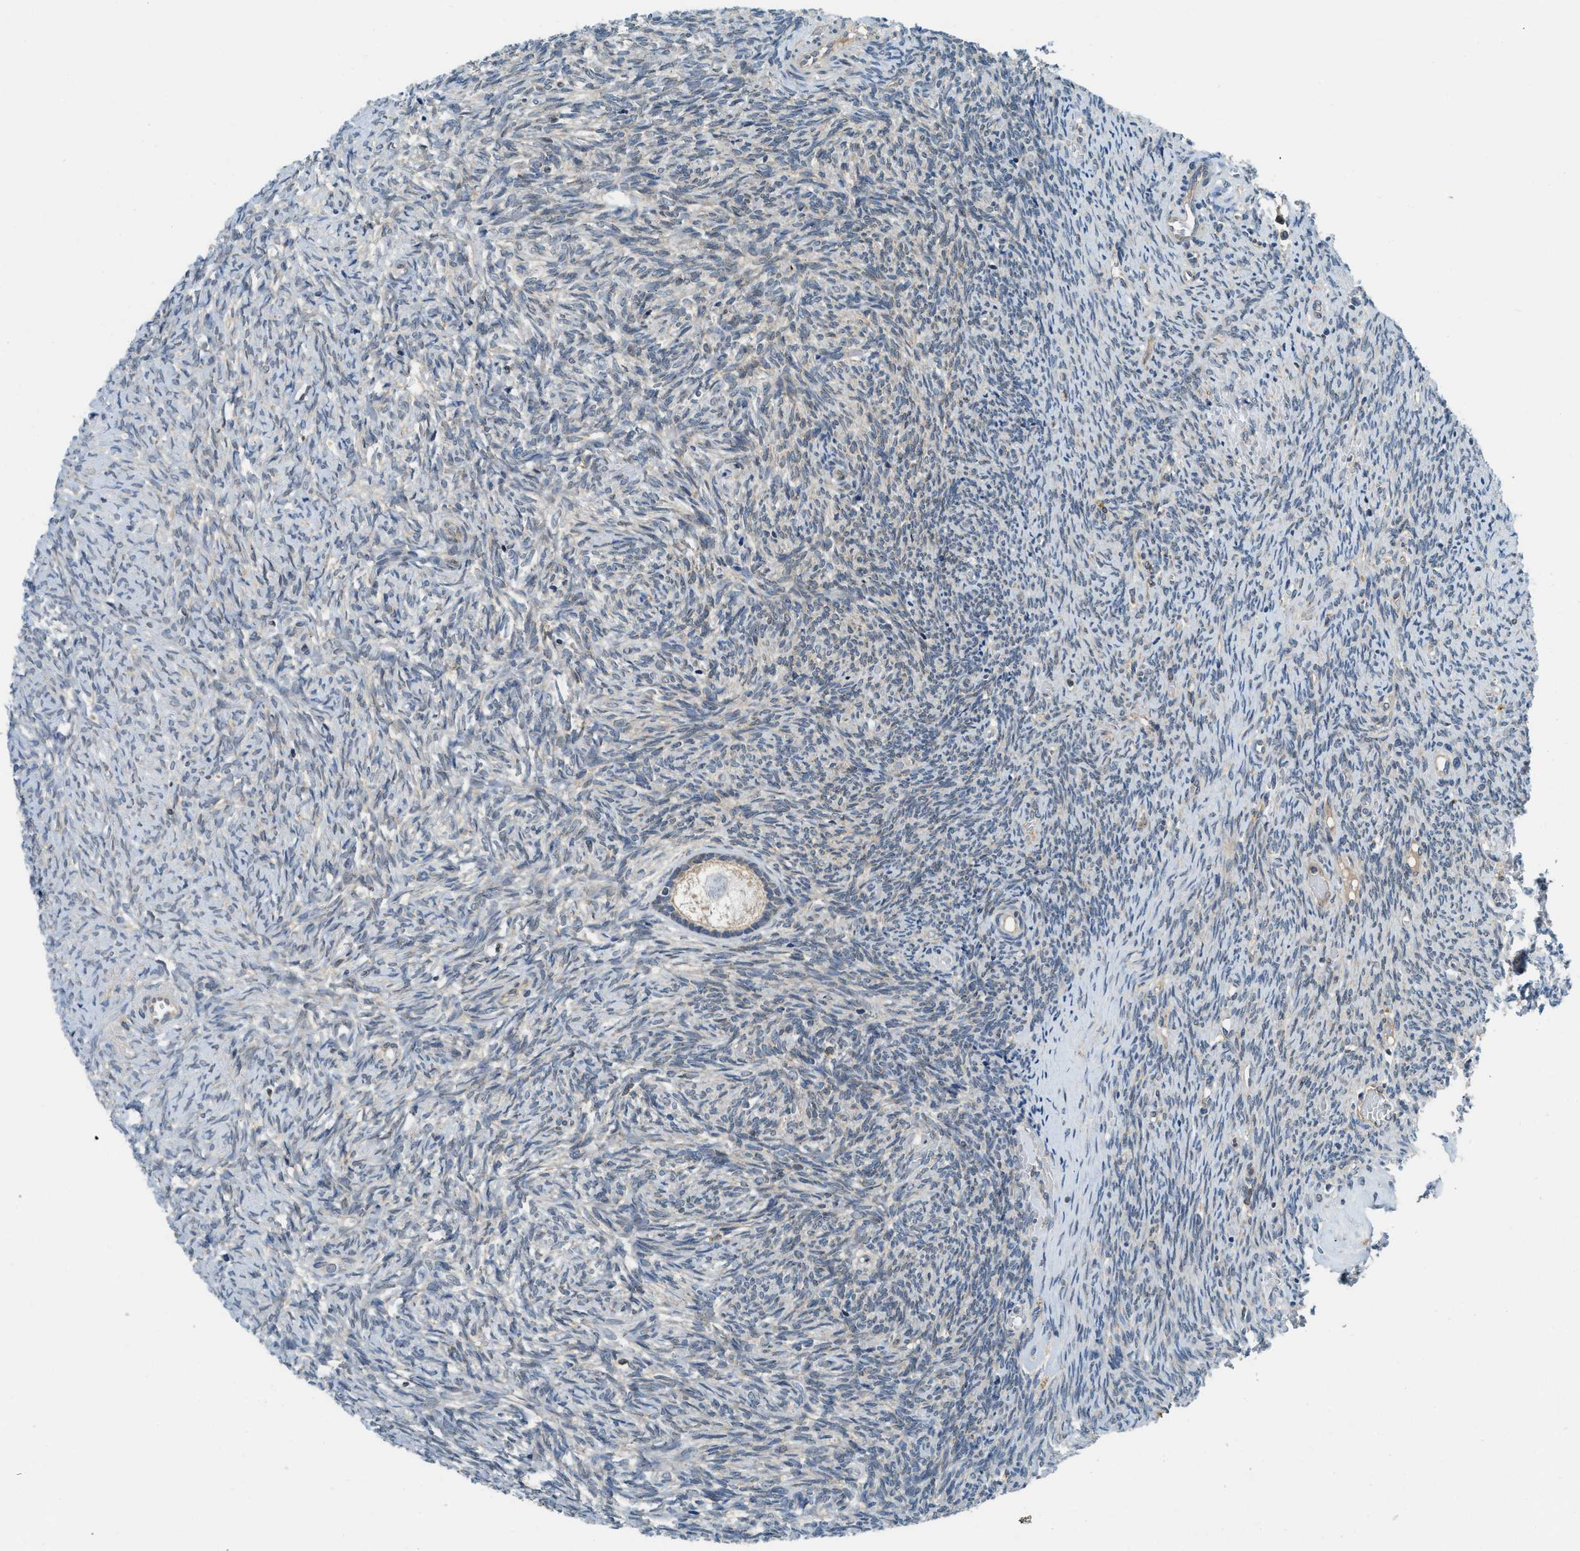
{"staining": {"intensity": "negative", "quantity": "none", "location": "none"}, "tissue": "ovary", "cell_type": "Follicle cells", "image_type": "normal", "snomed": [{"axis": "morphology", "description": "Normal tissue, NOS"}, {"axis": "topography", "description": "Ovary"}], "caption": "Protein analysis of unremarkable ovary shows no significant positivity in follicle cells. (Brightfield microscopy of DAB (3,3'-diaminobenzidine) immunohistochemistry (IHC) at high magnification).", "gene": "BCAP31", "patient": {"sex": "female", "age": 41}}